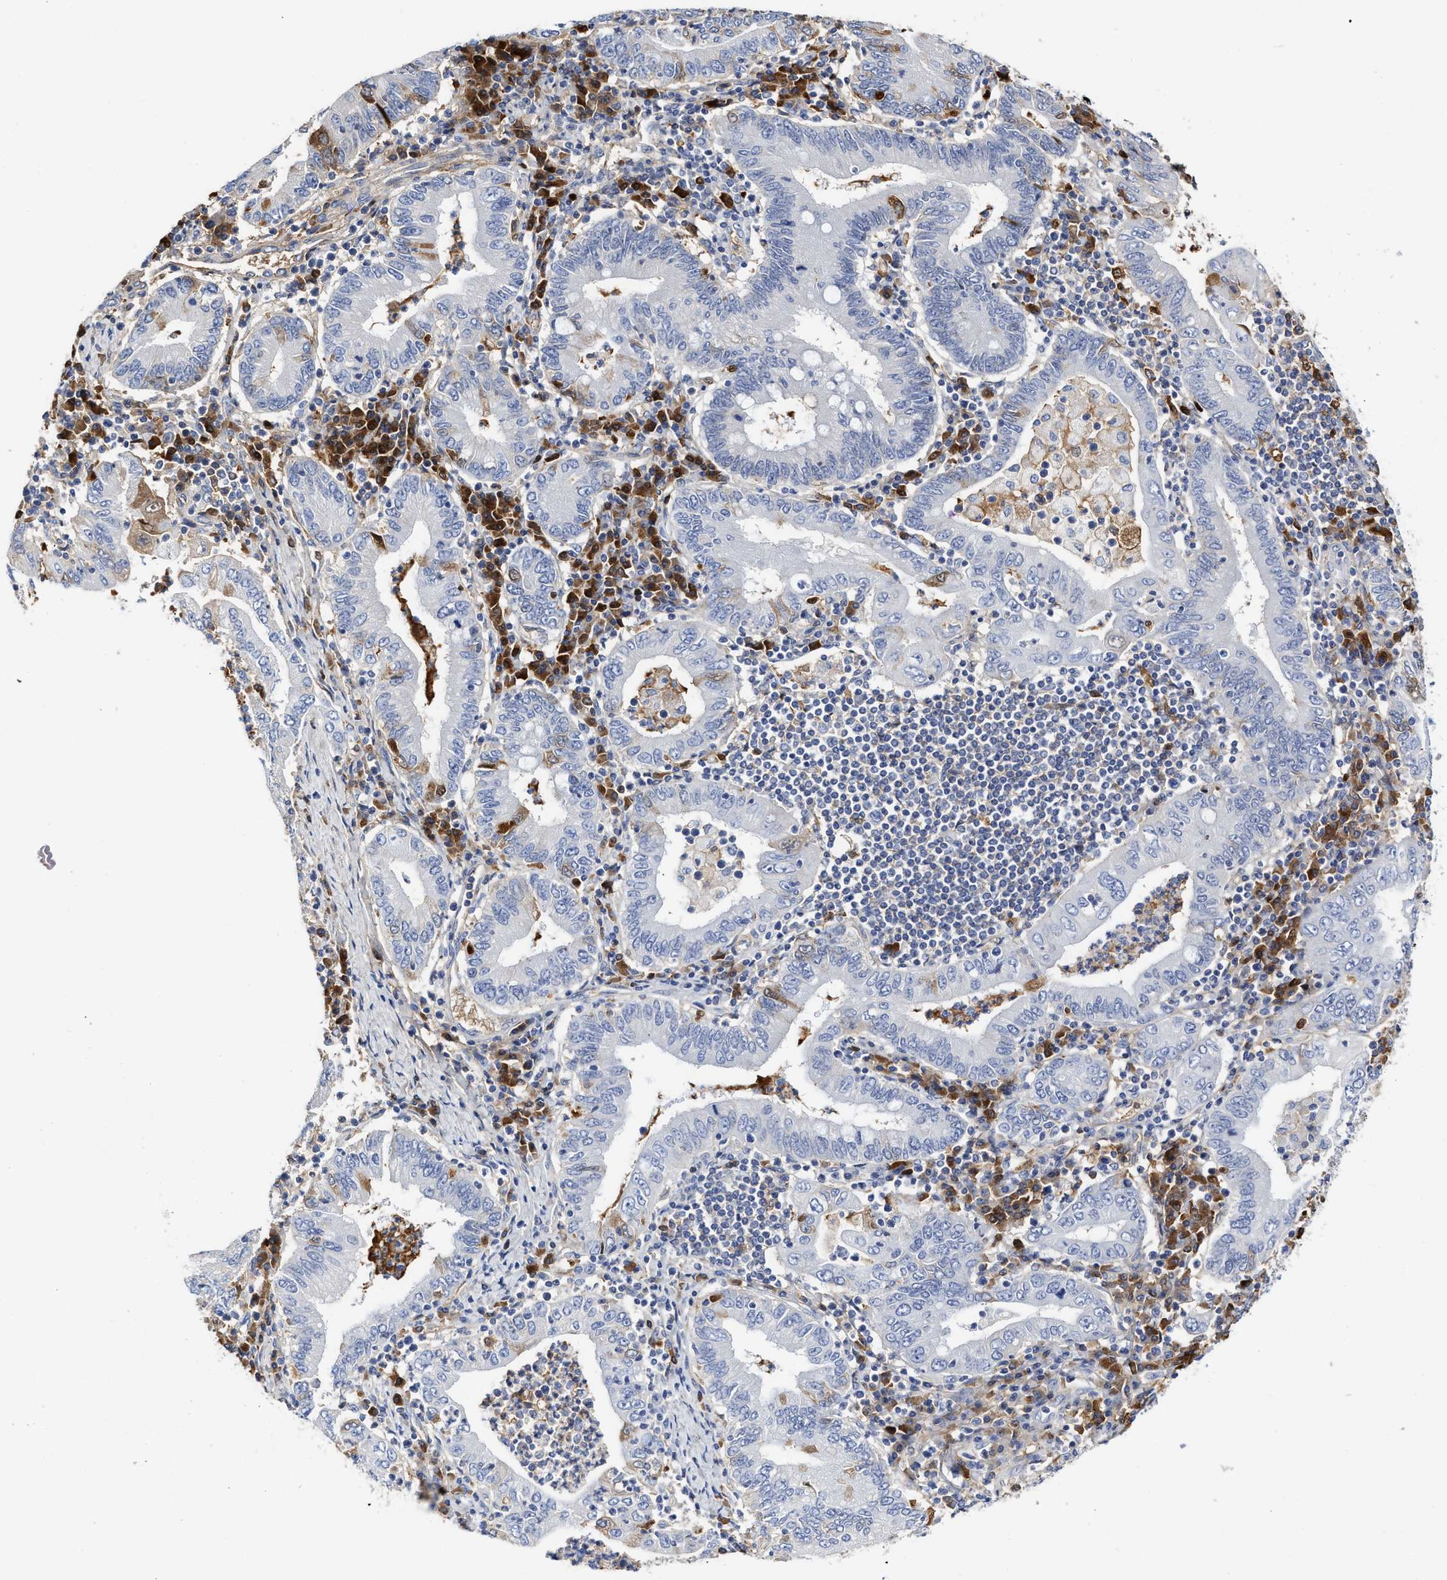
{"staining": {"intensity": "weak", "quantity": "<25%", "location": "cytoplasmic/membranous"}, "tissue": "stomach cancer", "cell_type": "Tumor cells", "image_type": "cancer", "snomed": [{"axis": "morphology", "description": "Normal tissue, NOS"}, {"axis": "morphology", "description": "Adenocarcinoma, NOS"}, {"axis": "topography", "description": "Esophagus"}, {"axis": "topography", "description": "Stomach, upper"}, {"axis": "topography", "description": "Peripheral nerve tissue"}], "caption": "Immunohistochemistry micrograph of neoplastic tissue: human stomach adenocarcinoma stained with DAB reveals no significant protein staining in tumor cells.", "gene": "C2", "patient": {"sex": "male", "age": 62}}